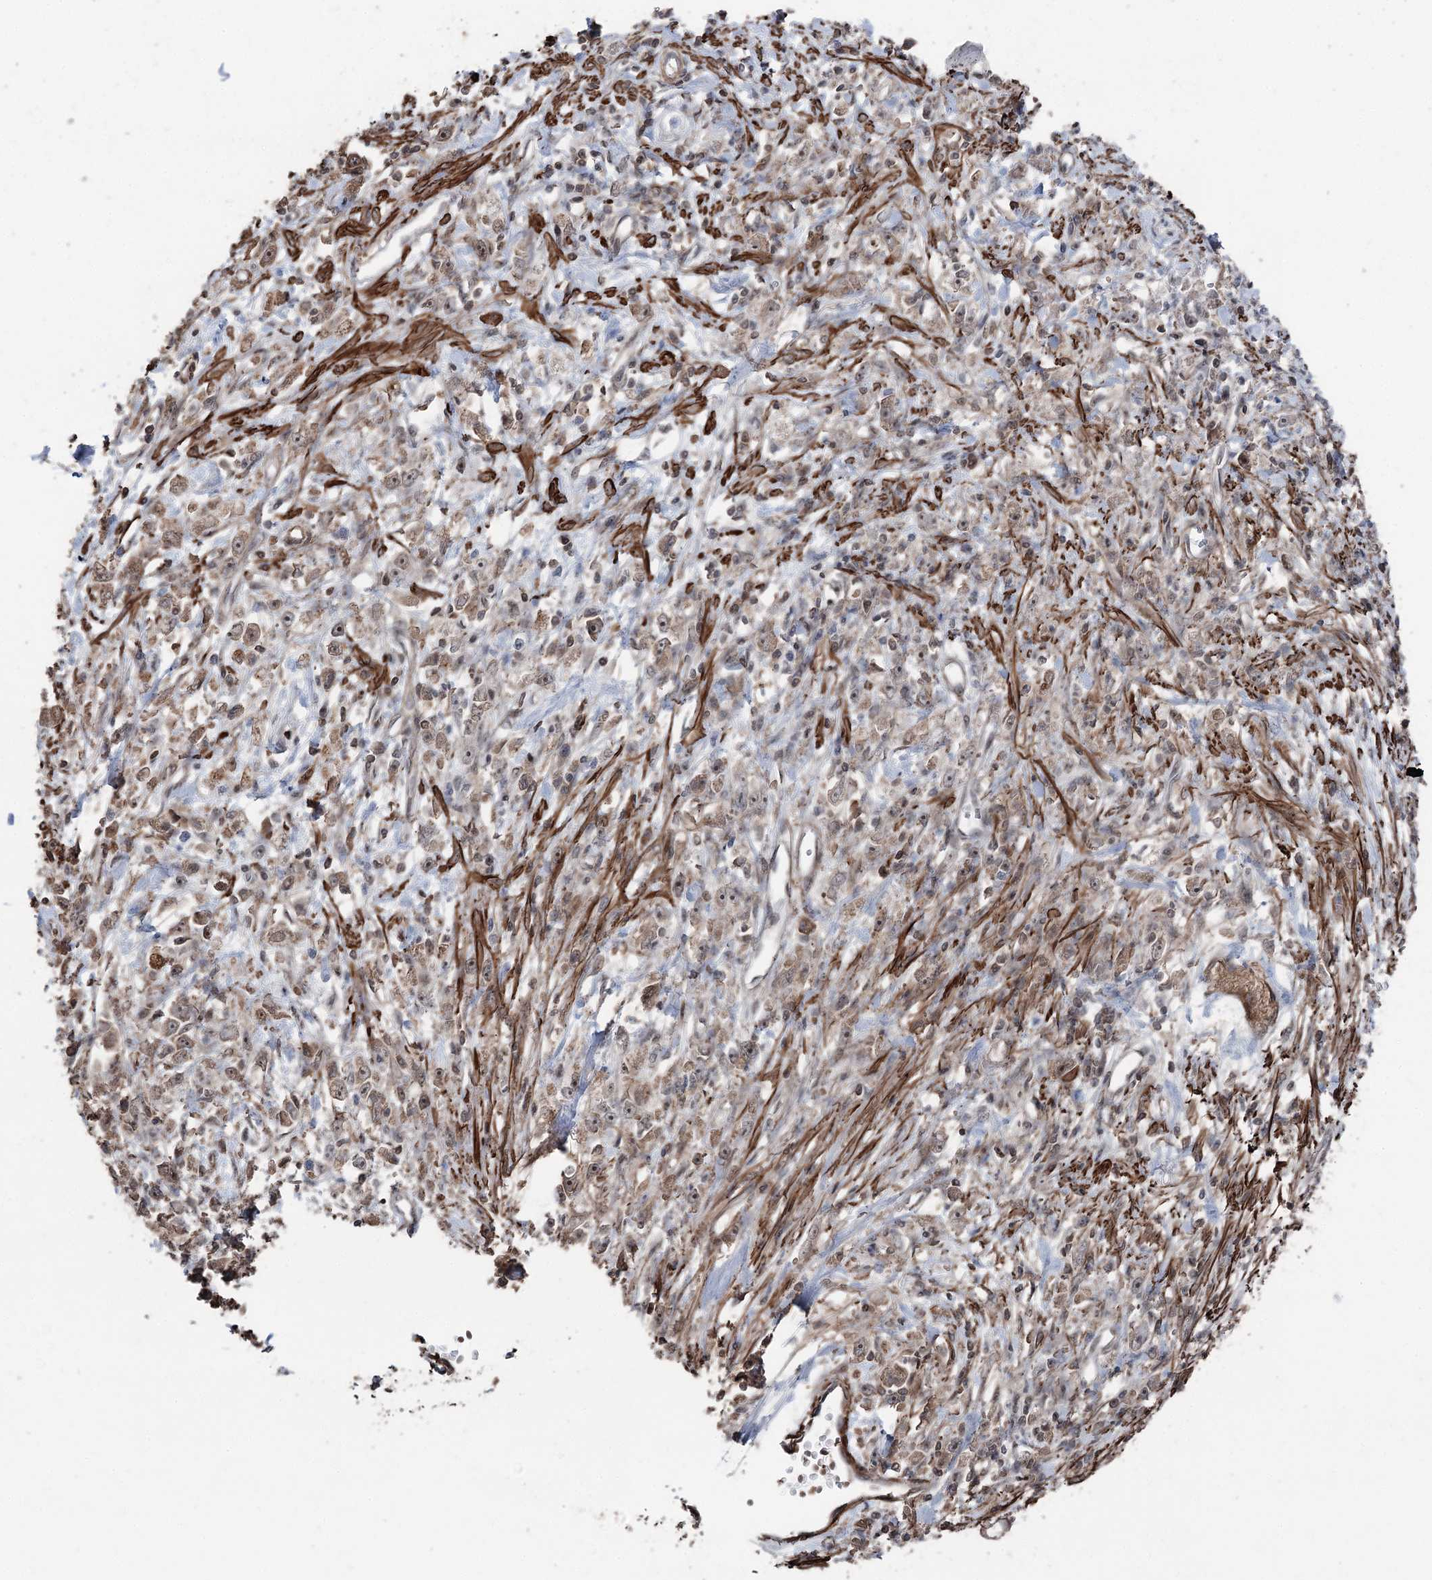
{"staining": {"intensity": "weak", "quantity": ">75%", "location": "nuclear"}, "tissue": "stomach cancer", "cell_type": "Tumor cells", "image_type": "cancer", "snomed": [{"axis": "morphology", "description": "Adenocarcinoma, NOS"}, {"axis": "topography", "description": "Stomach"}], "caption": "Immunohistochemical staining of stomach cancer shows low levels of weak nuclear staining in about >75% of tumor cells.", "gene": "CCDC82", "patient": {"sex": "female", "age": 59}}